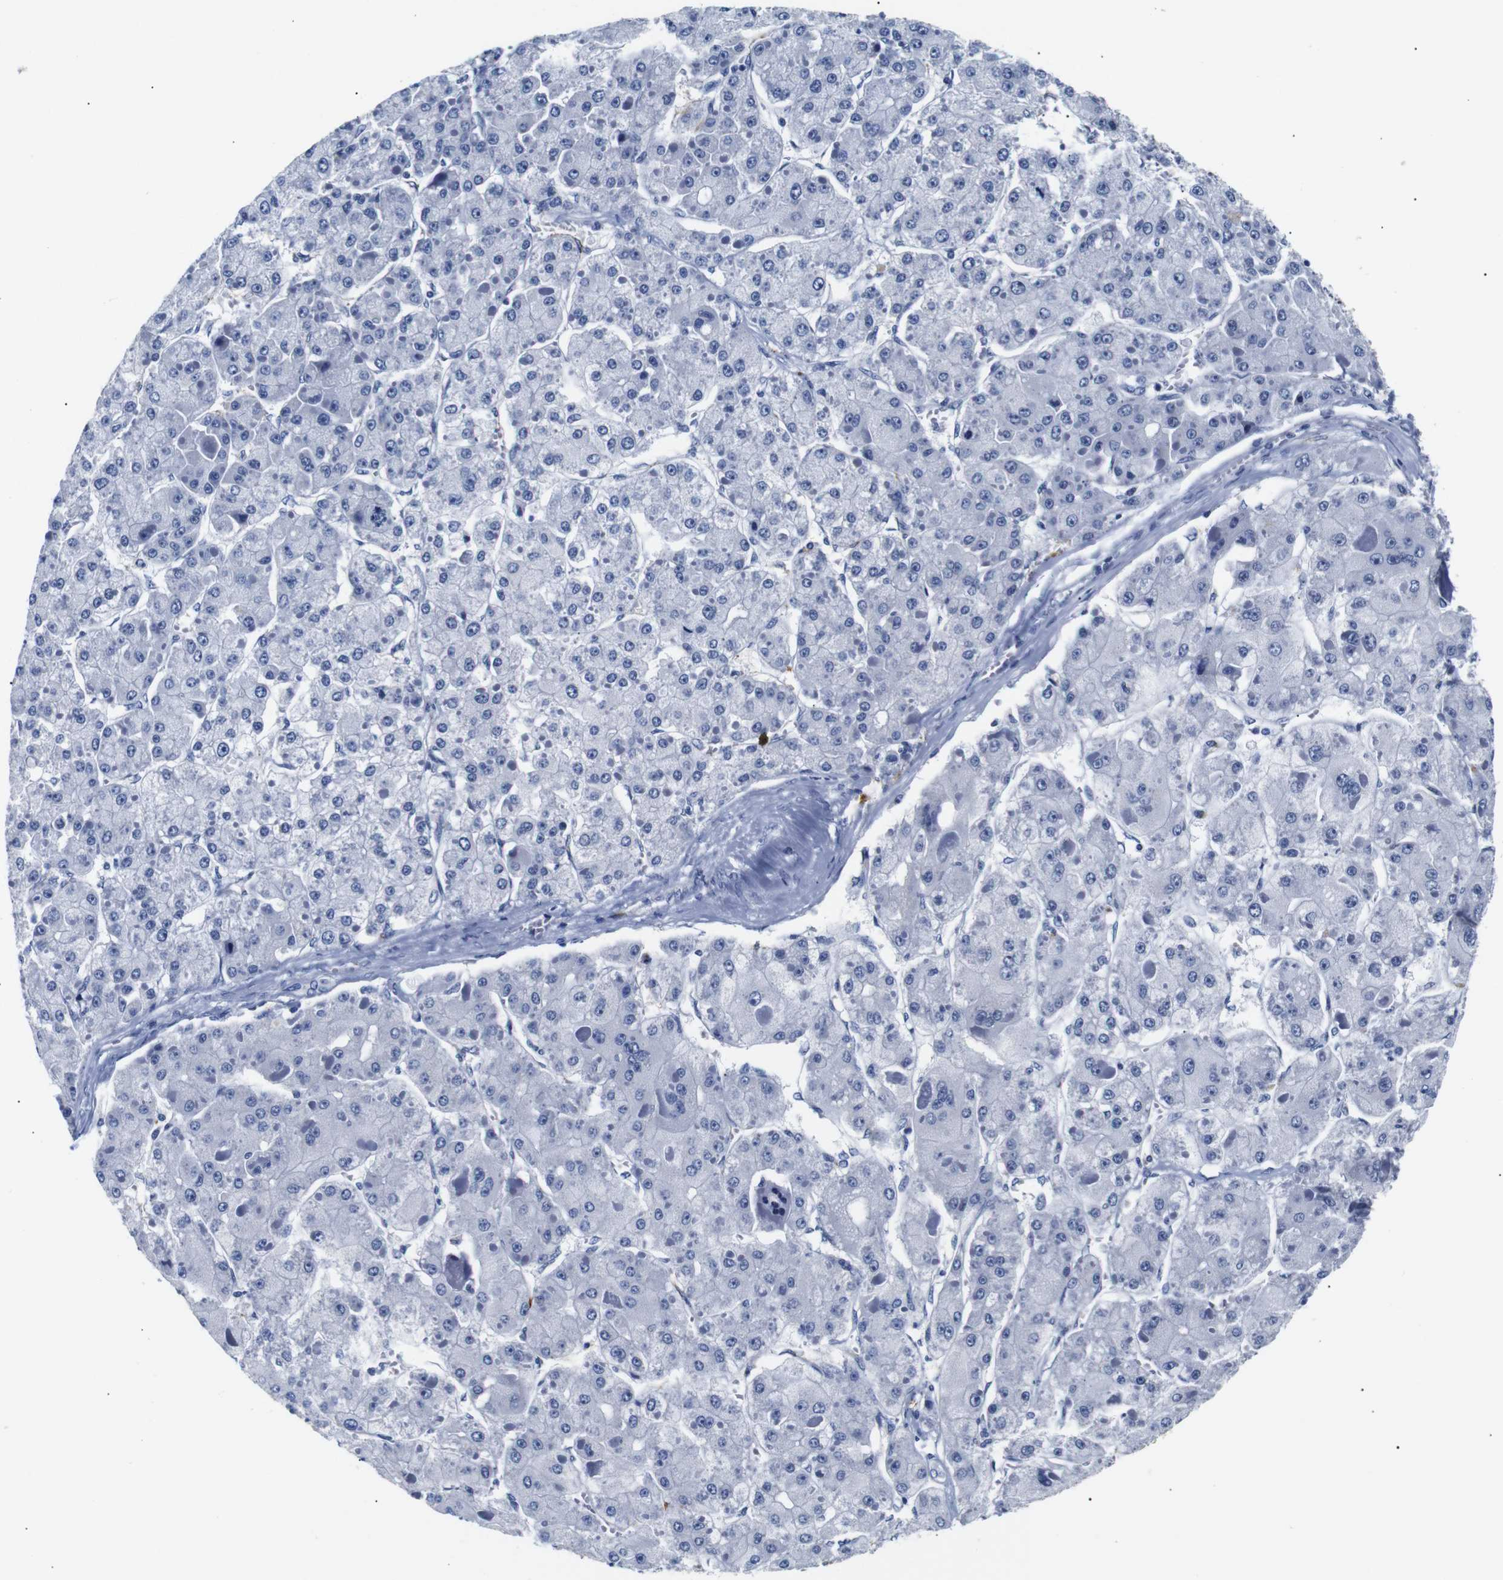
{"staining": {"intensity": "negative", "quantity": "none", "location": "none"}, "tissue": "liver cancer", "cell_type": "Tumor cells", "image_type": "cancer", "snomed": [{"axis": "morphology", "description": "Carcinoma, Hepatocellular, NOS"}, {"axis": "topography", "description": "Liver"}], "caption": "High magnification brightfield microscopy of hepatocellular carcinoma (liver) stained with DAB (brown) and counterstained with hematoxylin (blue): tumor cells show no significant expression. (IHC, brightfield microscopy, high magnification).", "gene": "MUC4", "patient": {"sex": "female", "age": 73}}